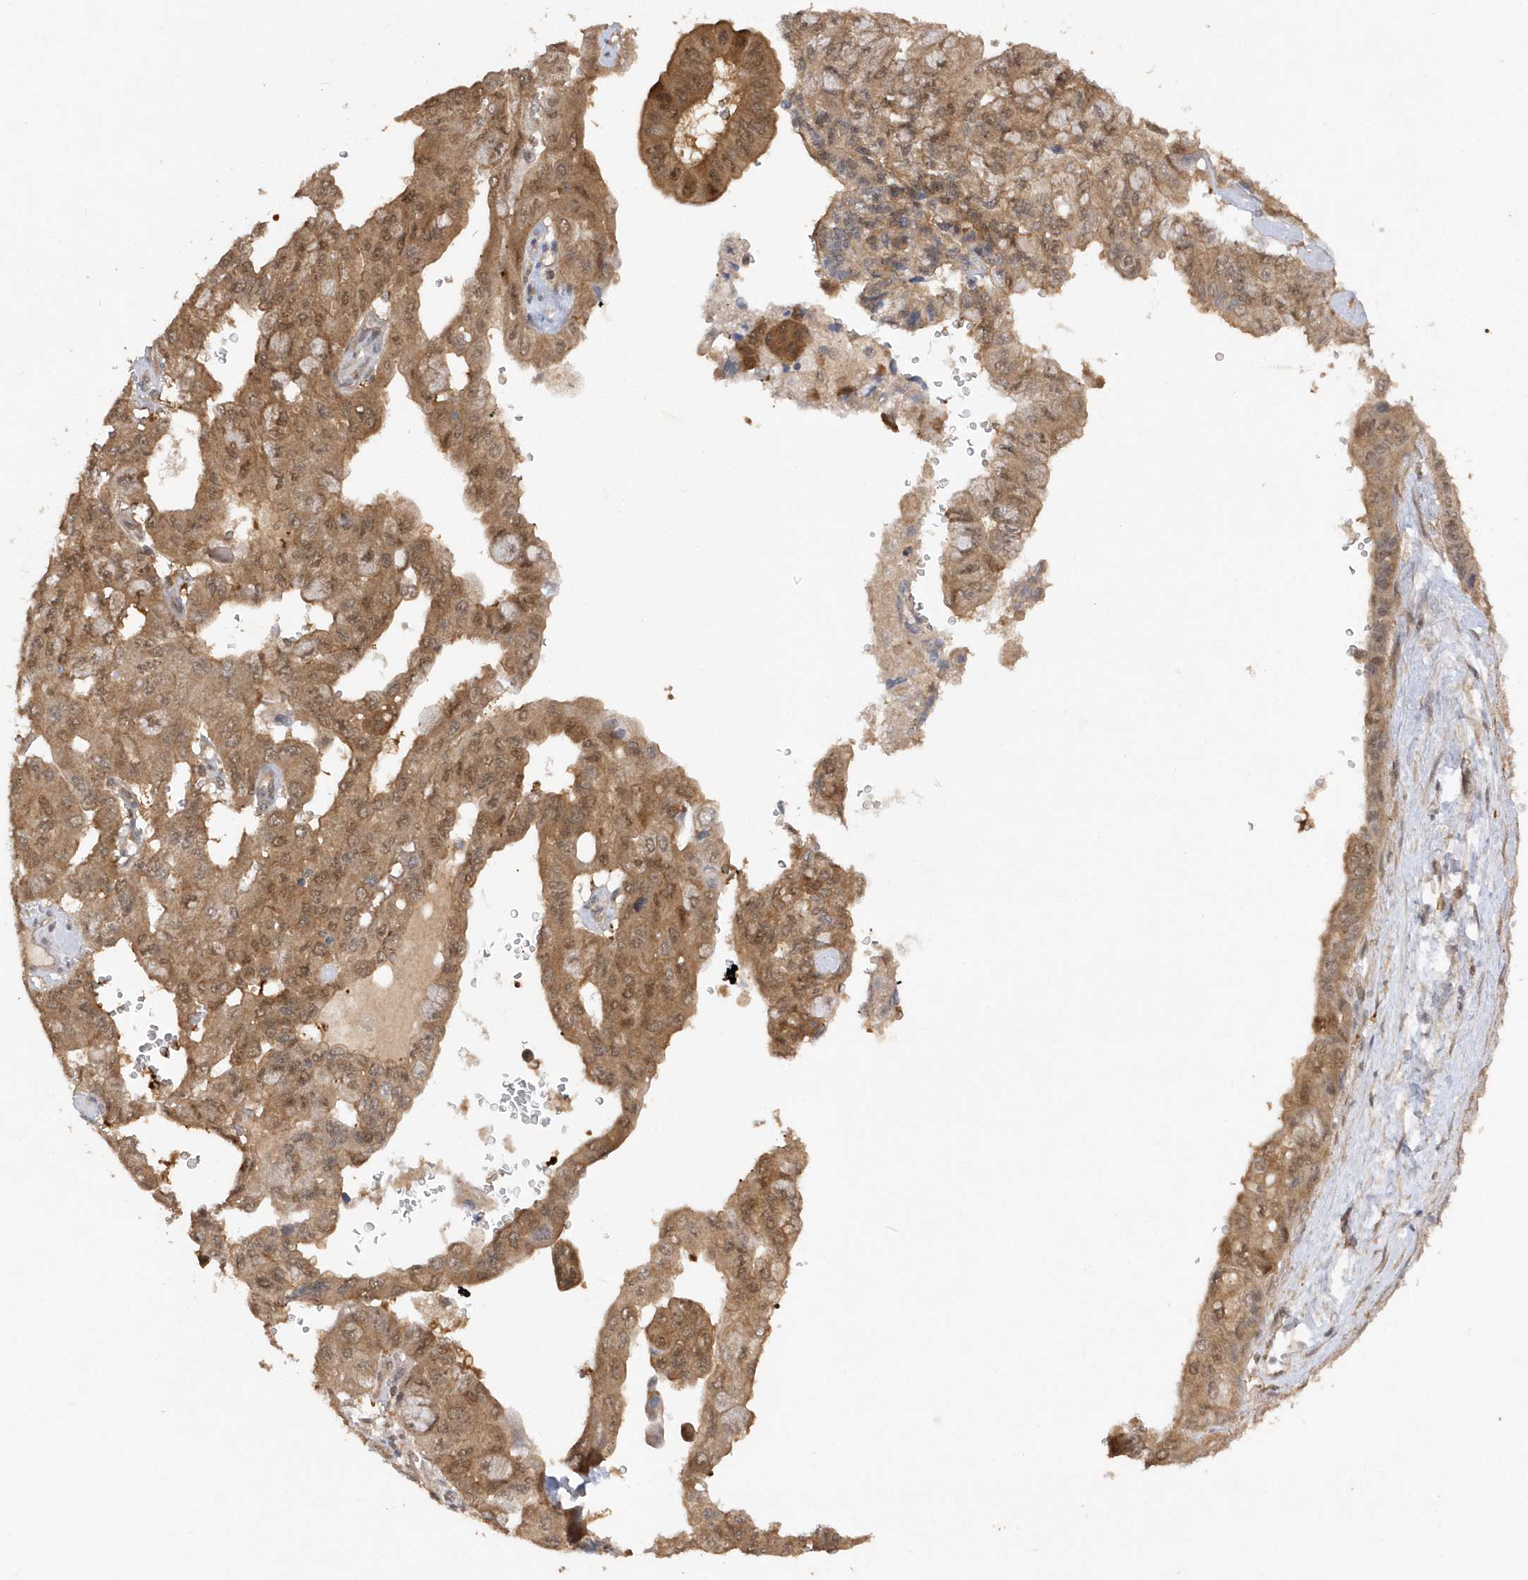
{"staining": {"intensity": "moderate", "quantity": ">75%", "location": "cytoplasmic/membranous,nuclear"}, "tissue": "pancreatic cancer", "cell_type": "Tumor cells", "image_type": "cancer", "snomed": [{"axis": "morphology", "description": "Adenocarcinoma, NOS"}, {"axis": "topography", "description": "Pancreas"}], "caption": "The immunohistochemical stain highlights moderate cytoplasmic/membranous and nuclear expression in tumor cells of pancreatic adenocarcinoma tissue.", "gene": "RPE", "patient": {"sex": "male", "age": 51}}